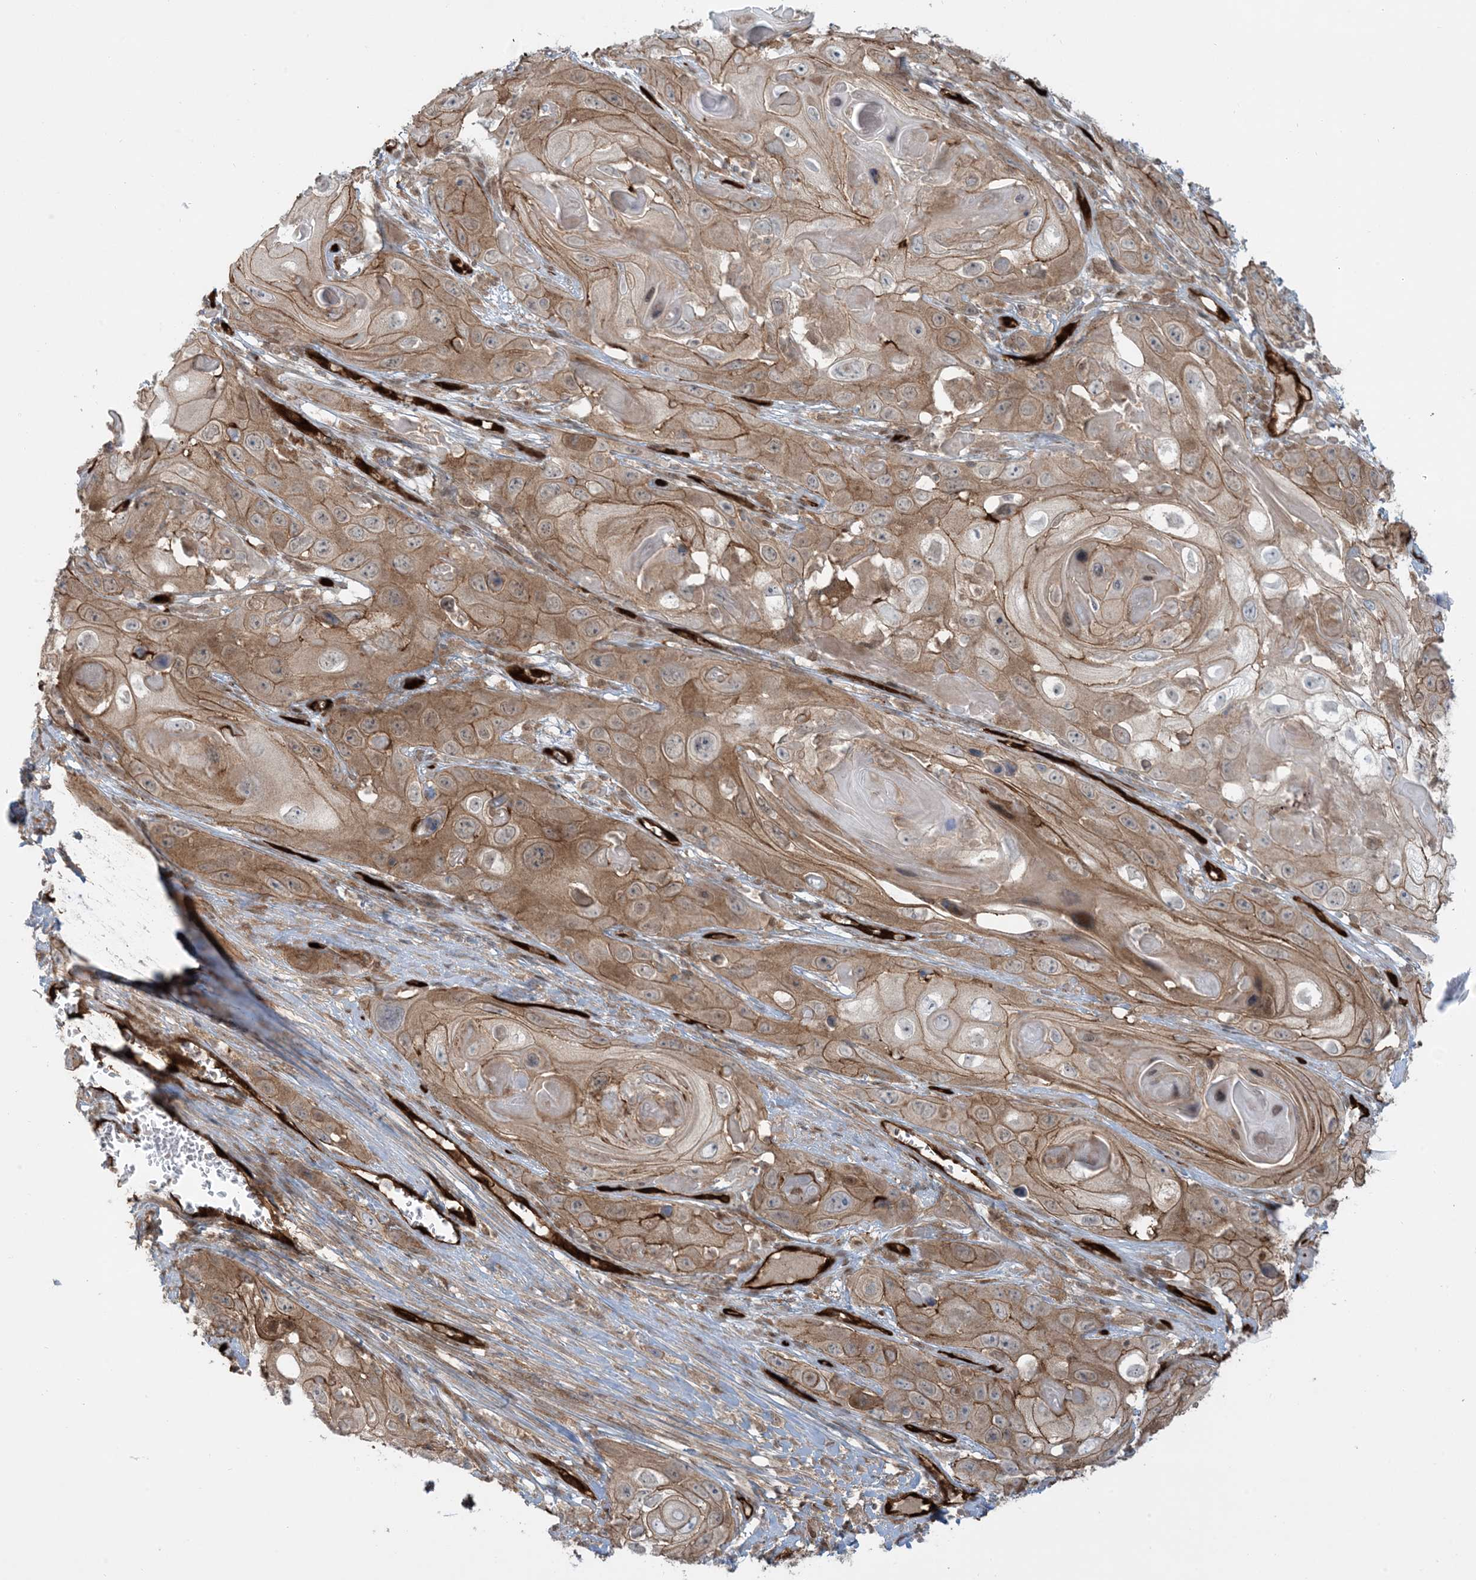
{"staining": {"intensity": "moderate", "quantity": ">75%", "location": "cytoplasmic/membranous"}, "tissue": "skin cancer", "cell_type": "Tumor cells", "image_type": "cancer", "snomed": [{"axis": "morphology", "description": "Squamous cell carcinoma, NOS"}, {"axis": "topography", "description": "Skin"}], "caption": "Approximately >75% of tumor cells in skin squamous cell carcinoma display moderate cytoplasmic/membranous protein staining as visualized by brown immunohistochemical staining.", "gene": "PPM1F", "patient": {"sex": "male", "age": 55}}